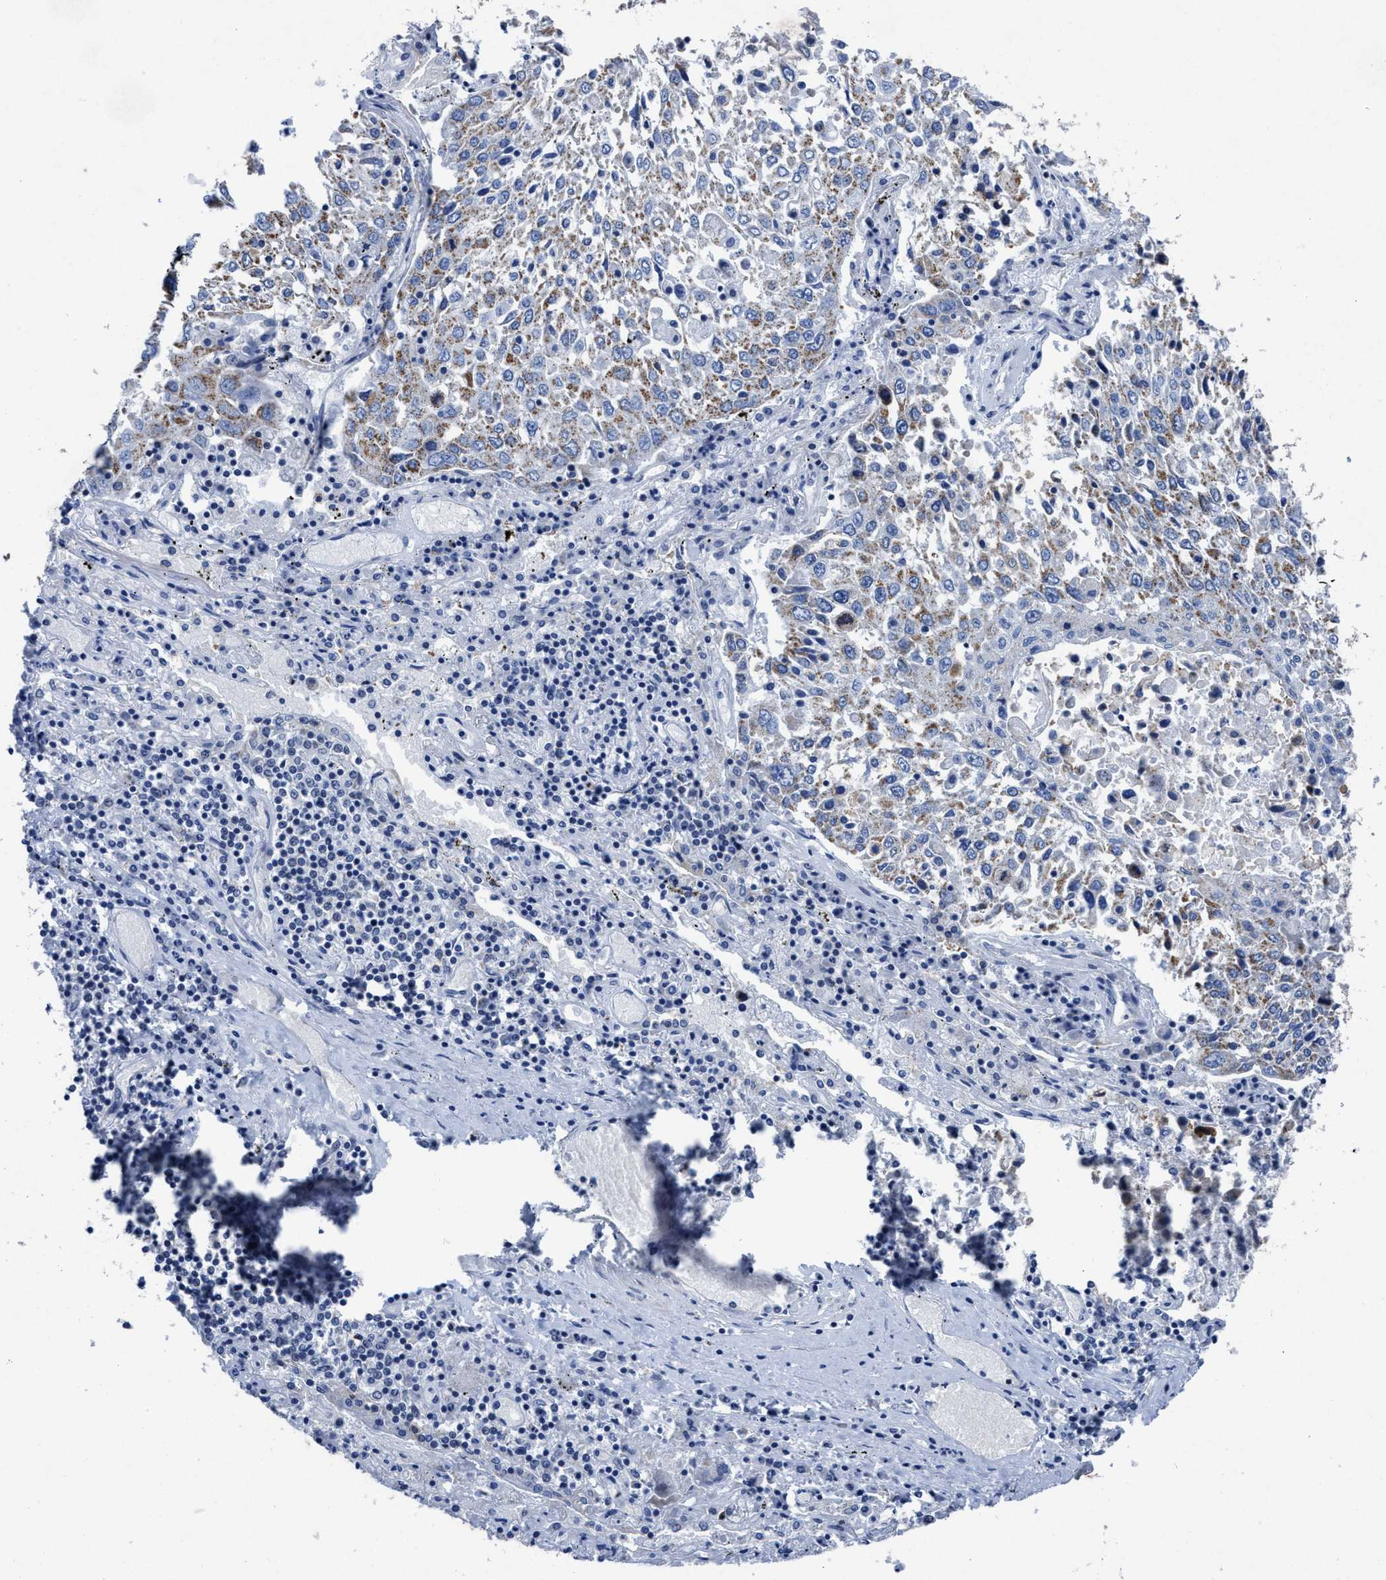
{"staining": {"intensity": "moderate", "quantity": ">75%", "location": "cytoplasmic/membranous"}, "tissue": "lung cancer", "cell_type": "Tumor cells", "image_type": "cancer", "snomed": [{"axis": "morphology", "description": "Squamous cell carcinoma, NOS"}, {"axis": "topography", "description": "Lung"}], "caption": "Lung cancer stained with a protein marker displays moderate staining in tumor cells.", "gene": "ID3", "patient": {"sex": "male", "age": 65}}